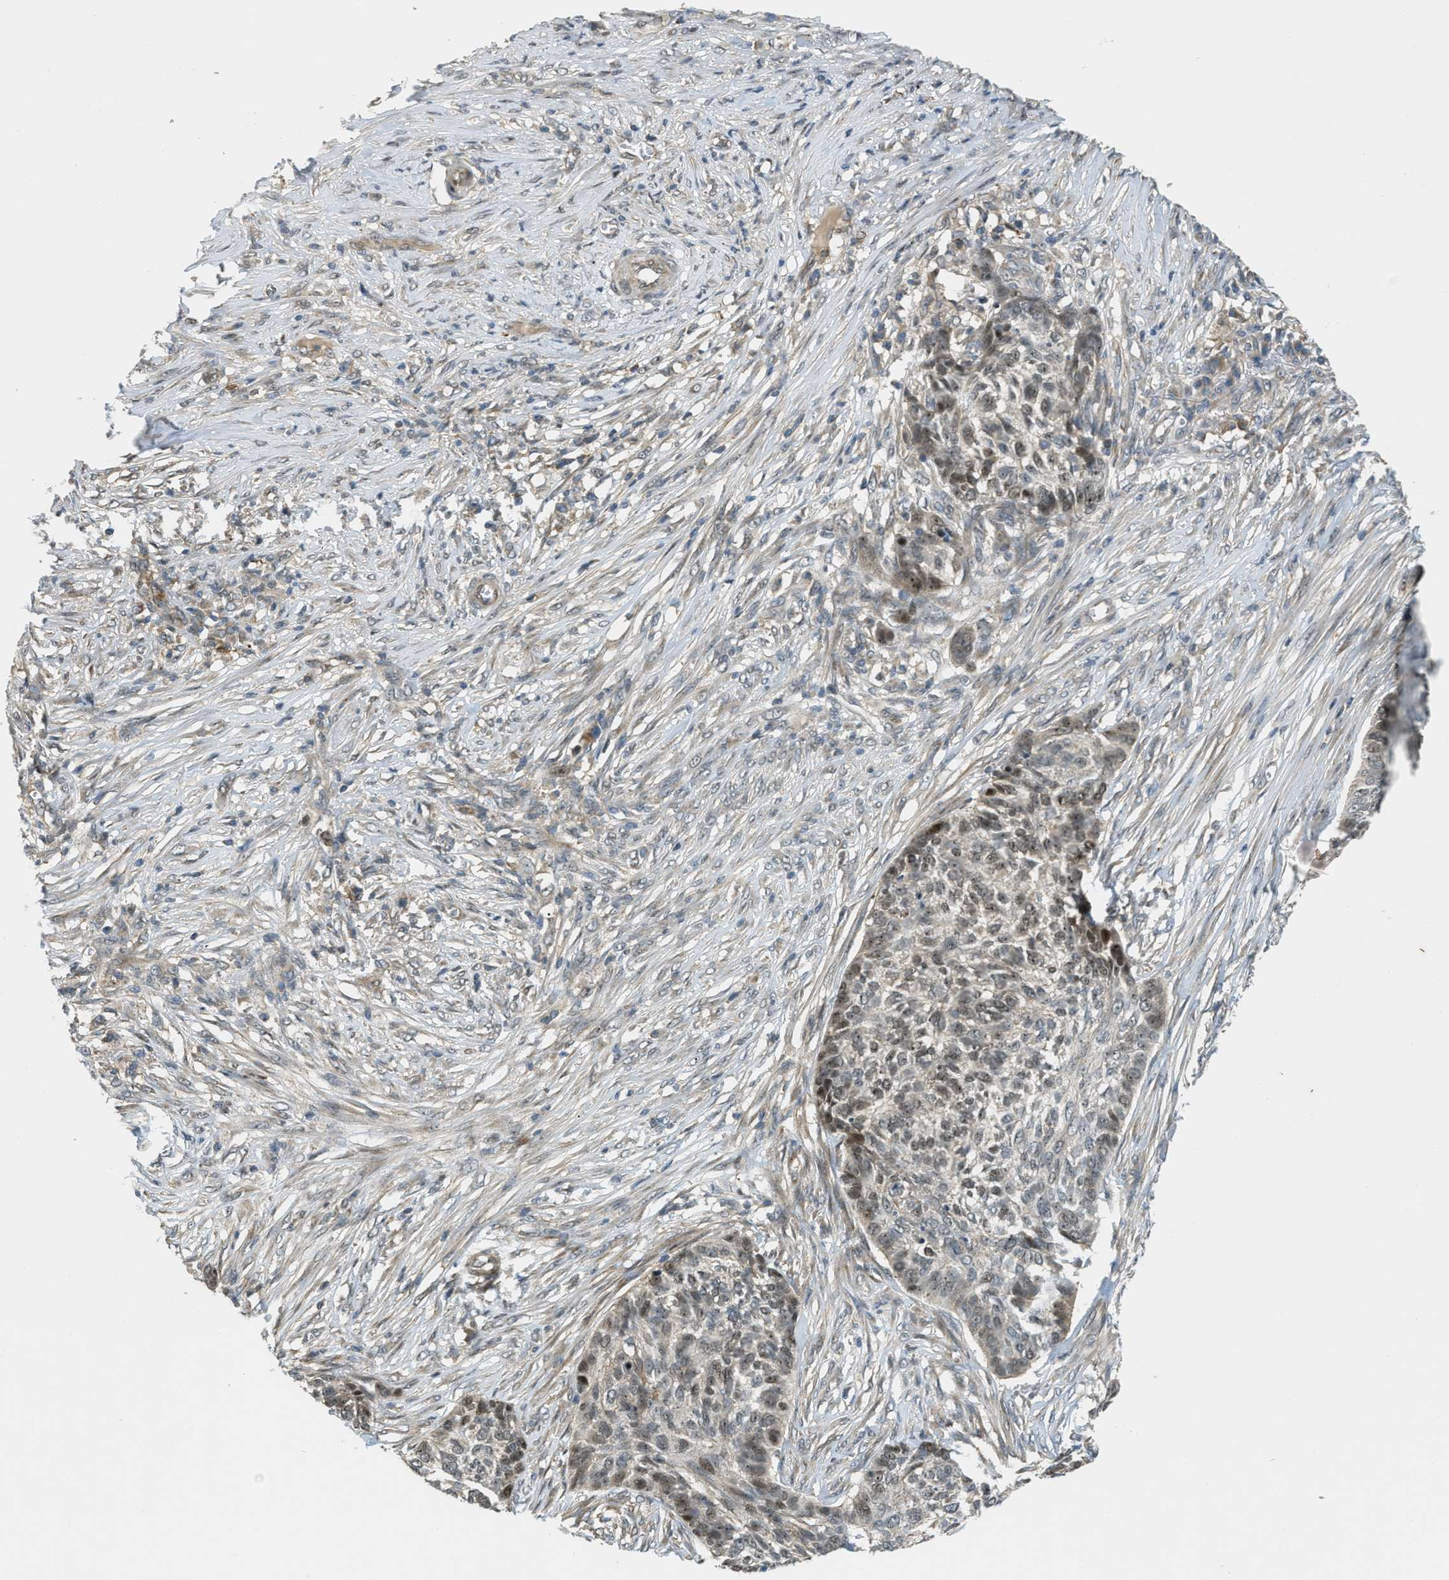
{"staining": {"intensity": "strong", "quantity": "25%-75%", "location": "cytoplasmic/membranous,nuclear"}, "tissue": "skin cancer", "cell_type": "Tumor cells", "image_type": "cancer", "snomed": [{"axis": "morphology", "description": "Basal cell carcinoma"}, {"axis": "topography", "description": "Skin"}], "caption": "An image of basal cell carcinoma (skin) stained for a protein reveals strong cytoplasmic/membranous and nuclear brown staining in tumor cells.", "gene": "TRAPPC14", "patient": {"sex": "male", "age": 85}}